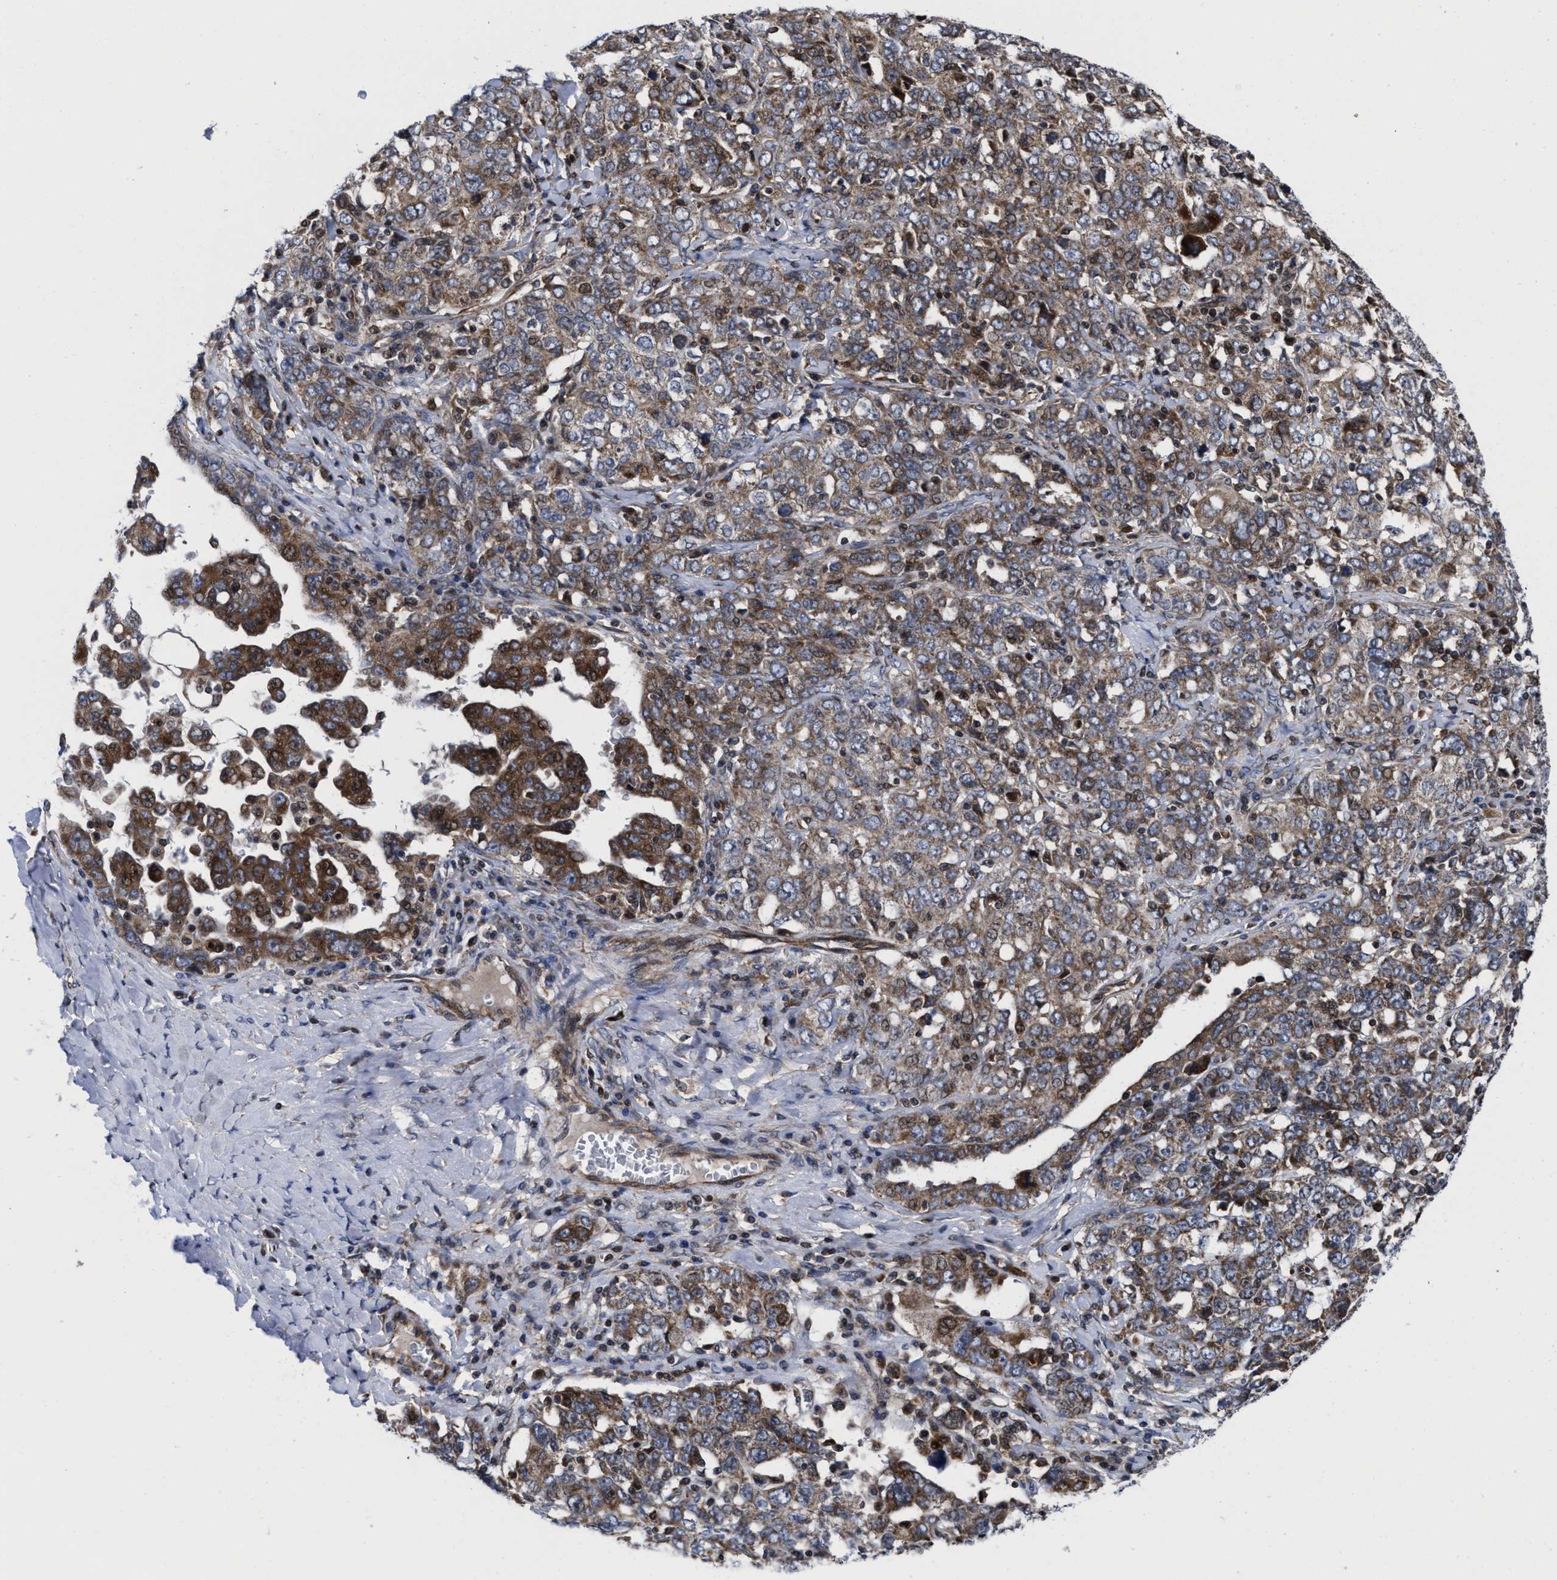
{"staining": {"intensity": "moderate", "quantity": ">75%", "location": "cytoplasmic/membranous"}, "tissue": "ovarian cancer", "cell_type": "Tumor cells", "image_type": "cancer", "snomed": [{"axis": "morphology", "description": "Carcinoma, endometroid"}, {"axis": "topography", "description": "Ovary"}], "caption": "Immunohistochemical staining of human ovarian cancer exhibits moderate cytoplasmic/membranous protein staining in approximately >75% of tumor cells. (DAB (3,3'-diaminobenzidine) = brown stain, brightfield microscopy at high magnification).", "gene": "MRPL50", "patient": {"sex": "female", "age": 62}}